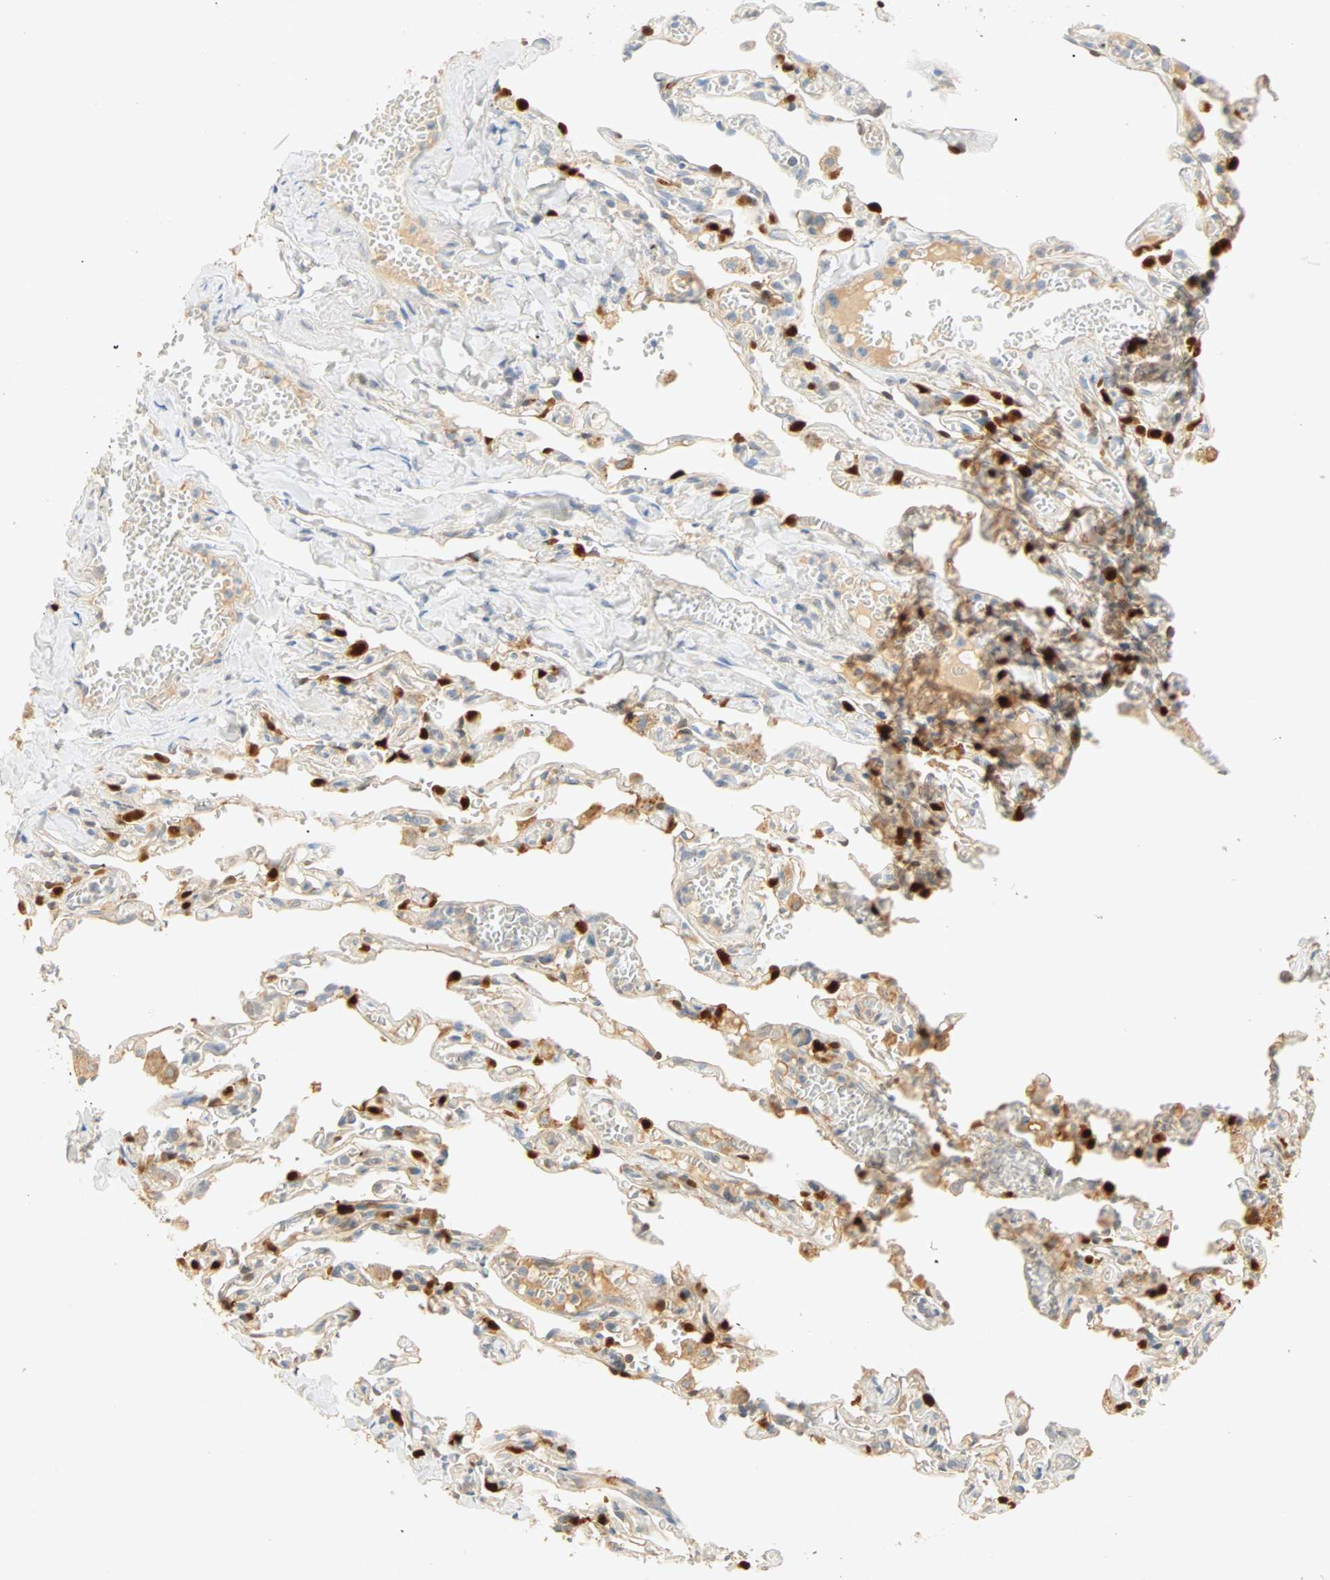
{"staining": {"intensity": "weak", "quantity": "25%-75%", "location": "cytoplasmic/membranous"}, "tissue": "lung", "cell_type": "Alveolar cells", "image_type": "normal", "snomed": [{"axis": "morphology", "description": "Normal tissue, NOS"}, {"axis": "topography", "description": "Lung"}], "caption": "Immunohistochemistry (IHC) micrograph of normal lung stained for a protein (brown), which reveals low levels of weak cytoplasmic/membranous expression in approximately 25%-75% of alveolar cells.", "gene": "SELENBP1", "patient": {"sex": "male", "age": 21}}